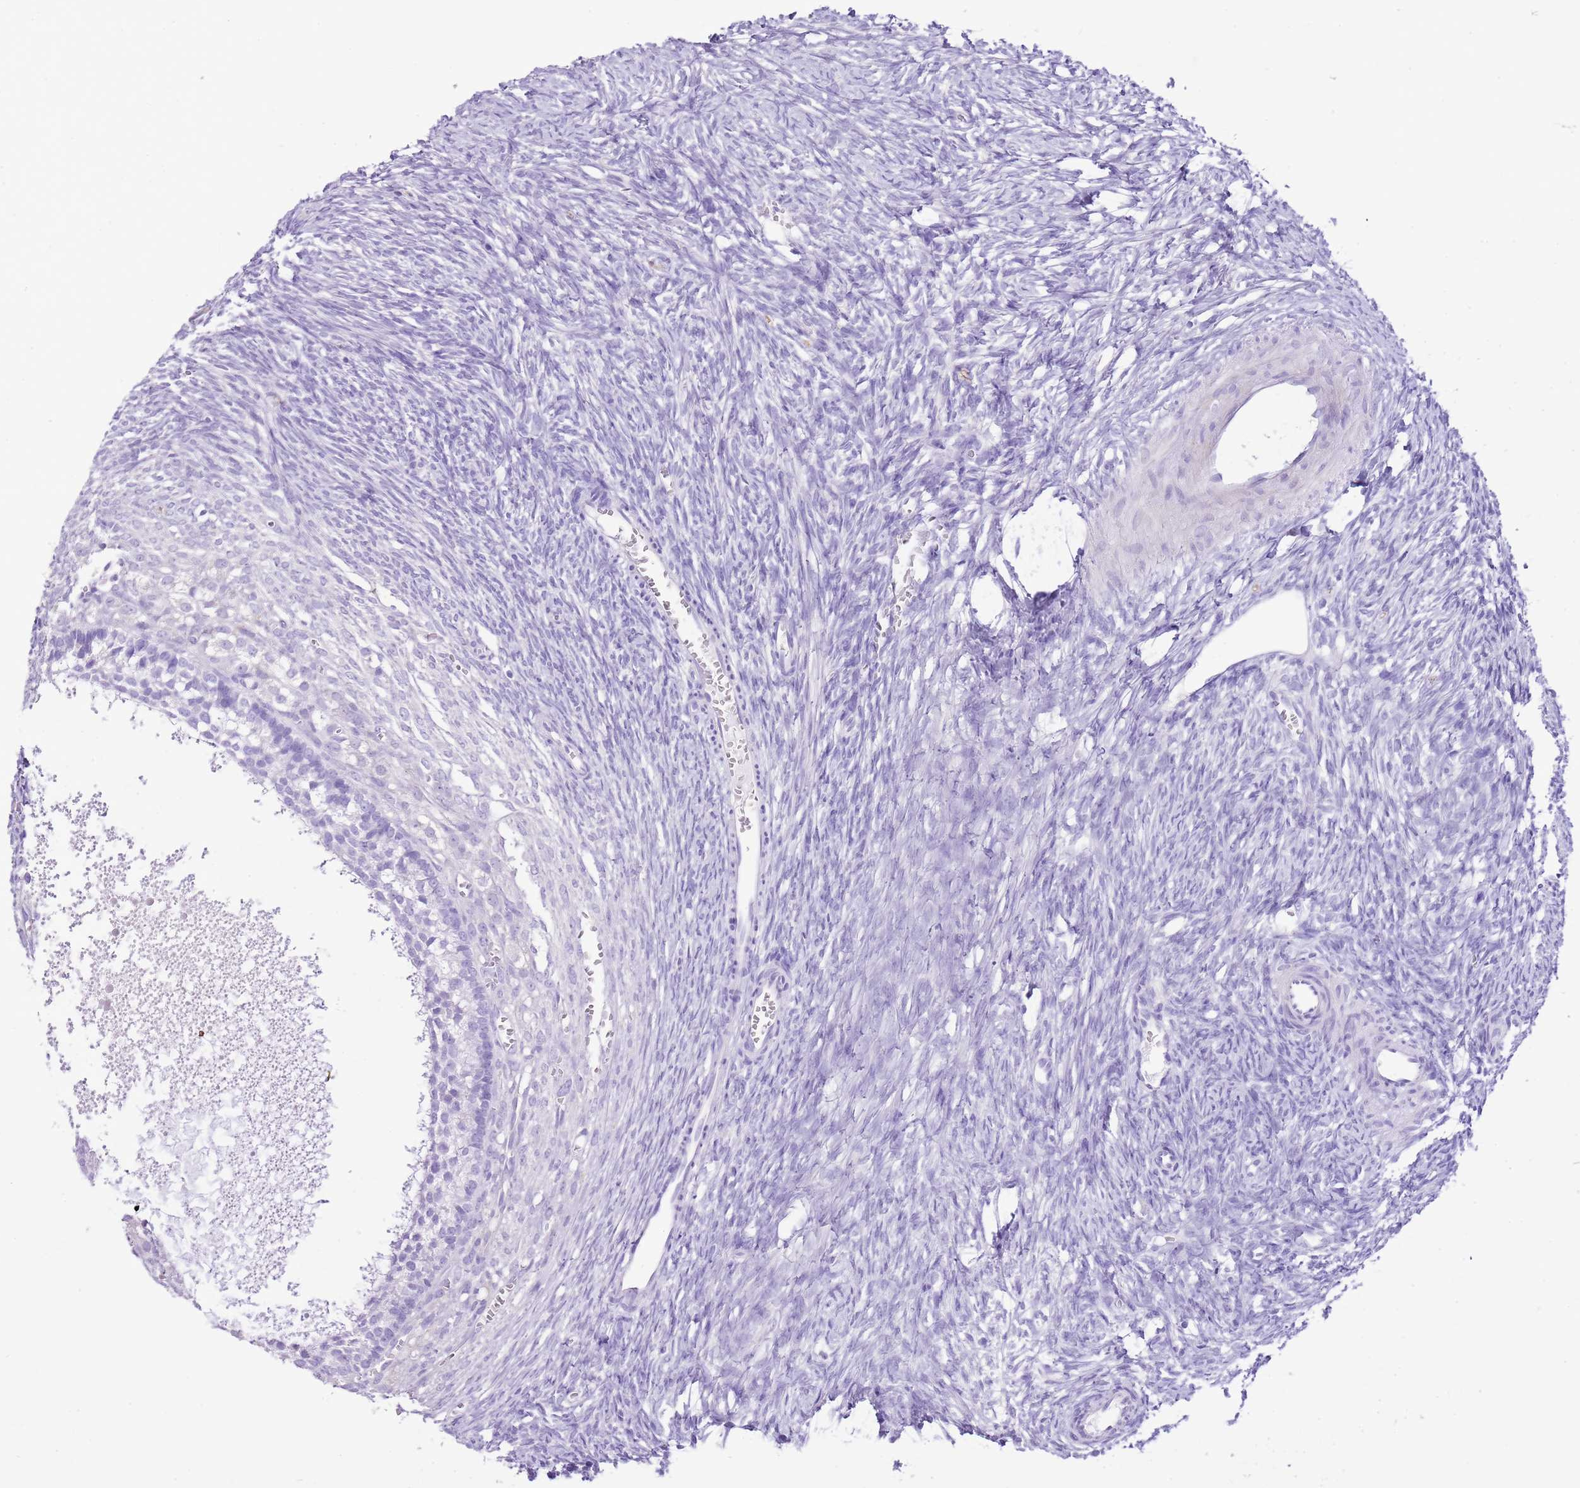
{"staining": {"intensity": "negative", "quantity": "none", "location": "none"}, "tissue": "ovary", "cell_type": "Follicle cells", "image_type": "normal", "snomed": [{"axis": "morphology", "description": "Normal tissue, NOS"}, {"axis": "morphology", "description": "Developmental malformation"}, {"axis": "topography", "description": "Ovary"}], "caption": "High power microscopy photomicrograph of an immunohistochemistry histopathology image of normal ovary, revealing no significant positivity in follicle cells. (Brightfield microscopy of DAB (3,3'-diaminobenzidine) immunohistochemistry (IHC) at high magnification).", "gene": "AAR2", "patient": {"sex": "female", "age": 39}}